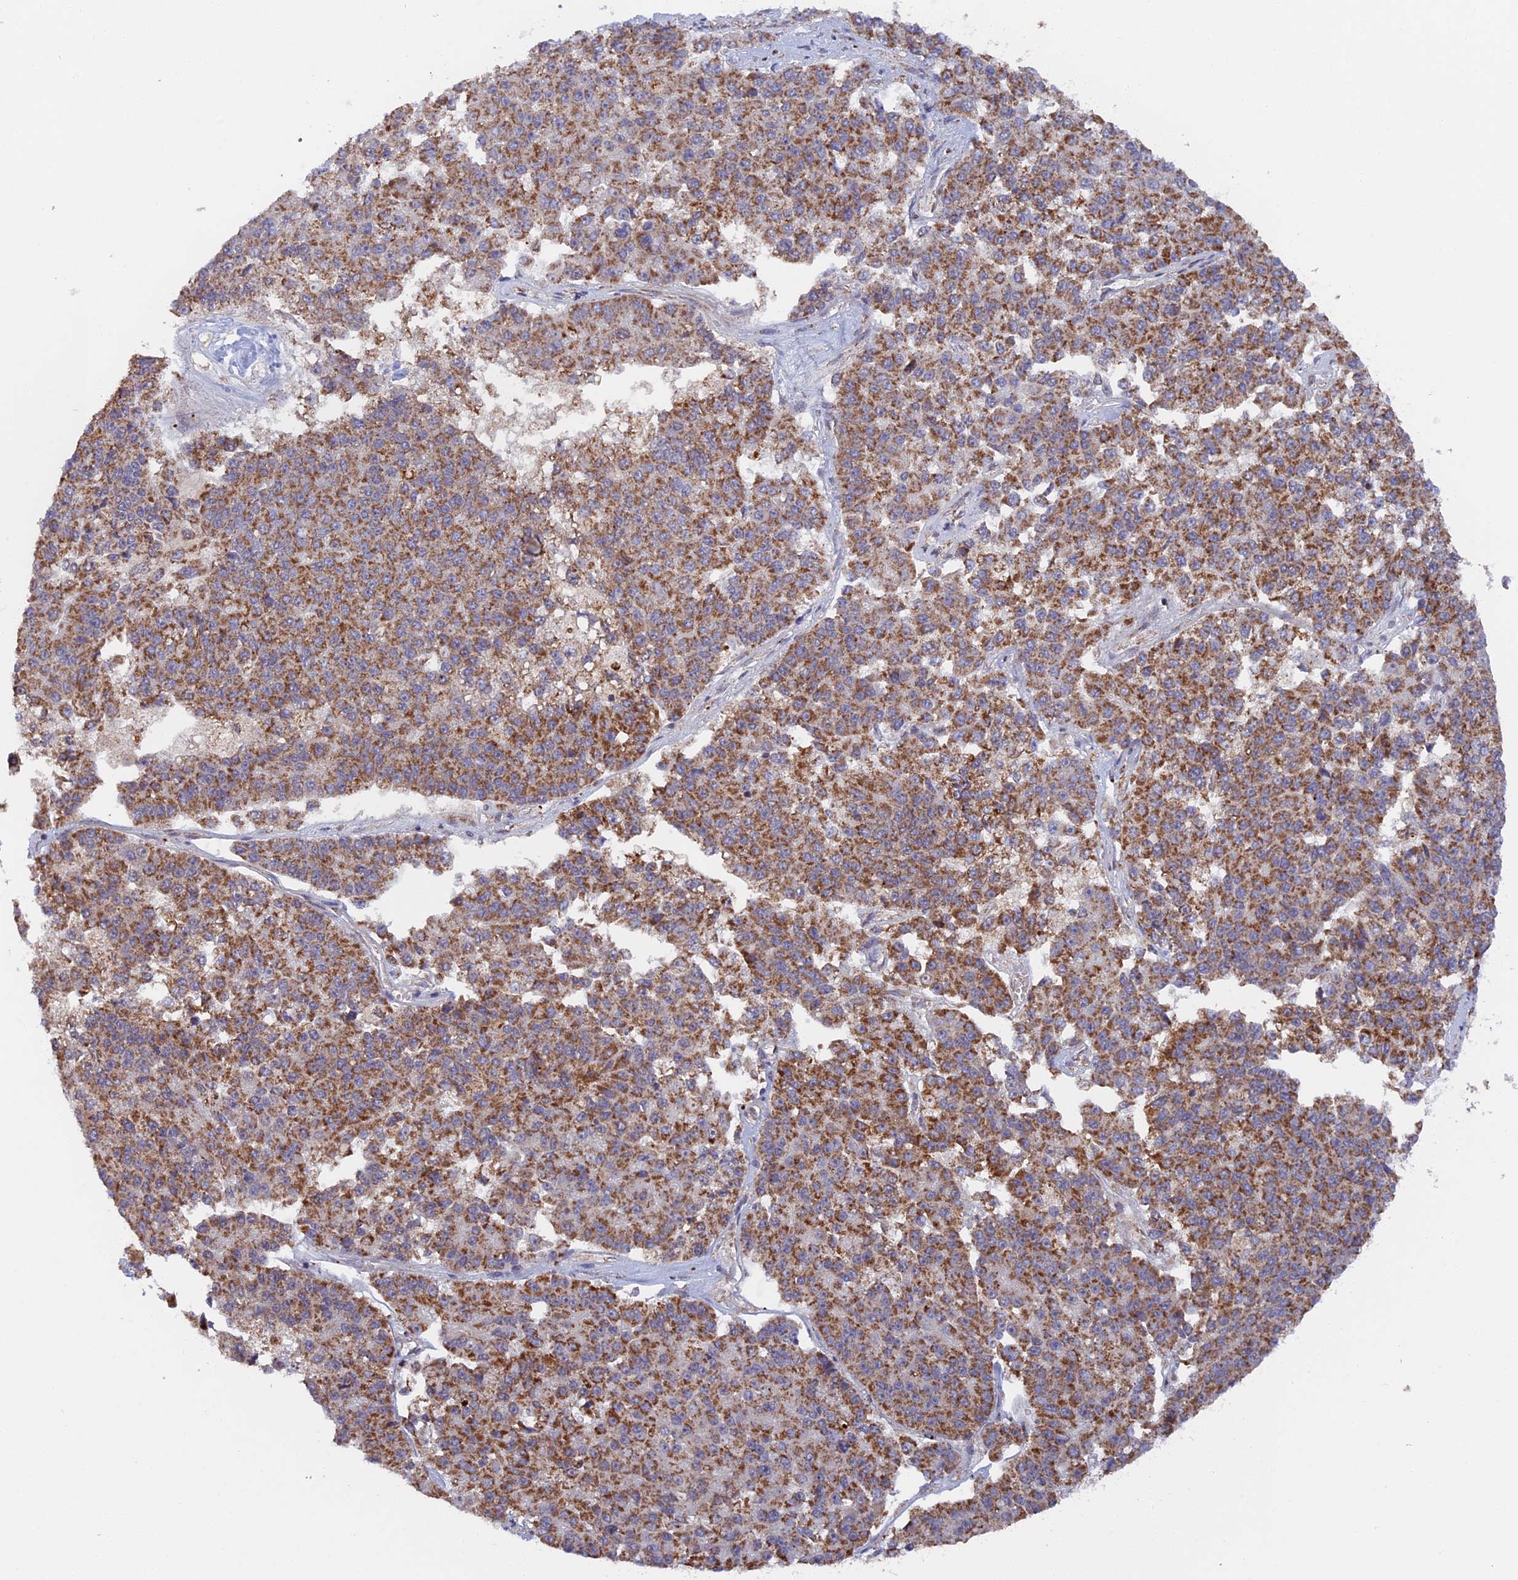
{"staining": {"intensity": "moderate", "quantity": ">75%", "location": "cytoplasmic/membranous"}, "tissue": "pancreatic cancer", "cell_type": "Tumor cells", "image_type": "cancer", "snomed": [{"axis": "morphology", "description": "Adenocarcinoma, NOS"}, {"axis": "topography", "description": "Pancreas"}], "caption": "Immunohistochemistry (IHC) of human adenocarcinoma (pancreatic) demonstrates medium levels of moderate cytoplasmic/membranous positivity in approximately >75% of tumor cells.", "gene": "MPV17L", "patient": {"sex": "male", "age": 50}}